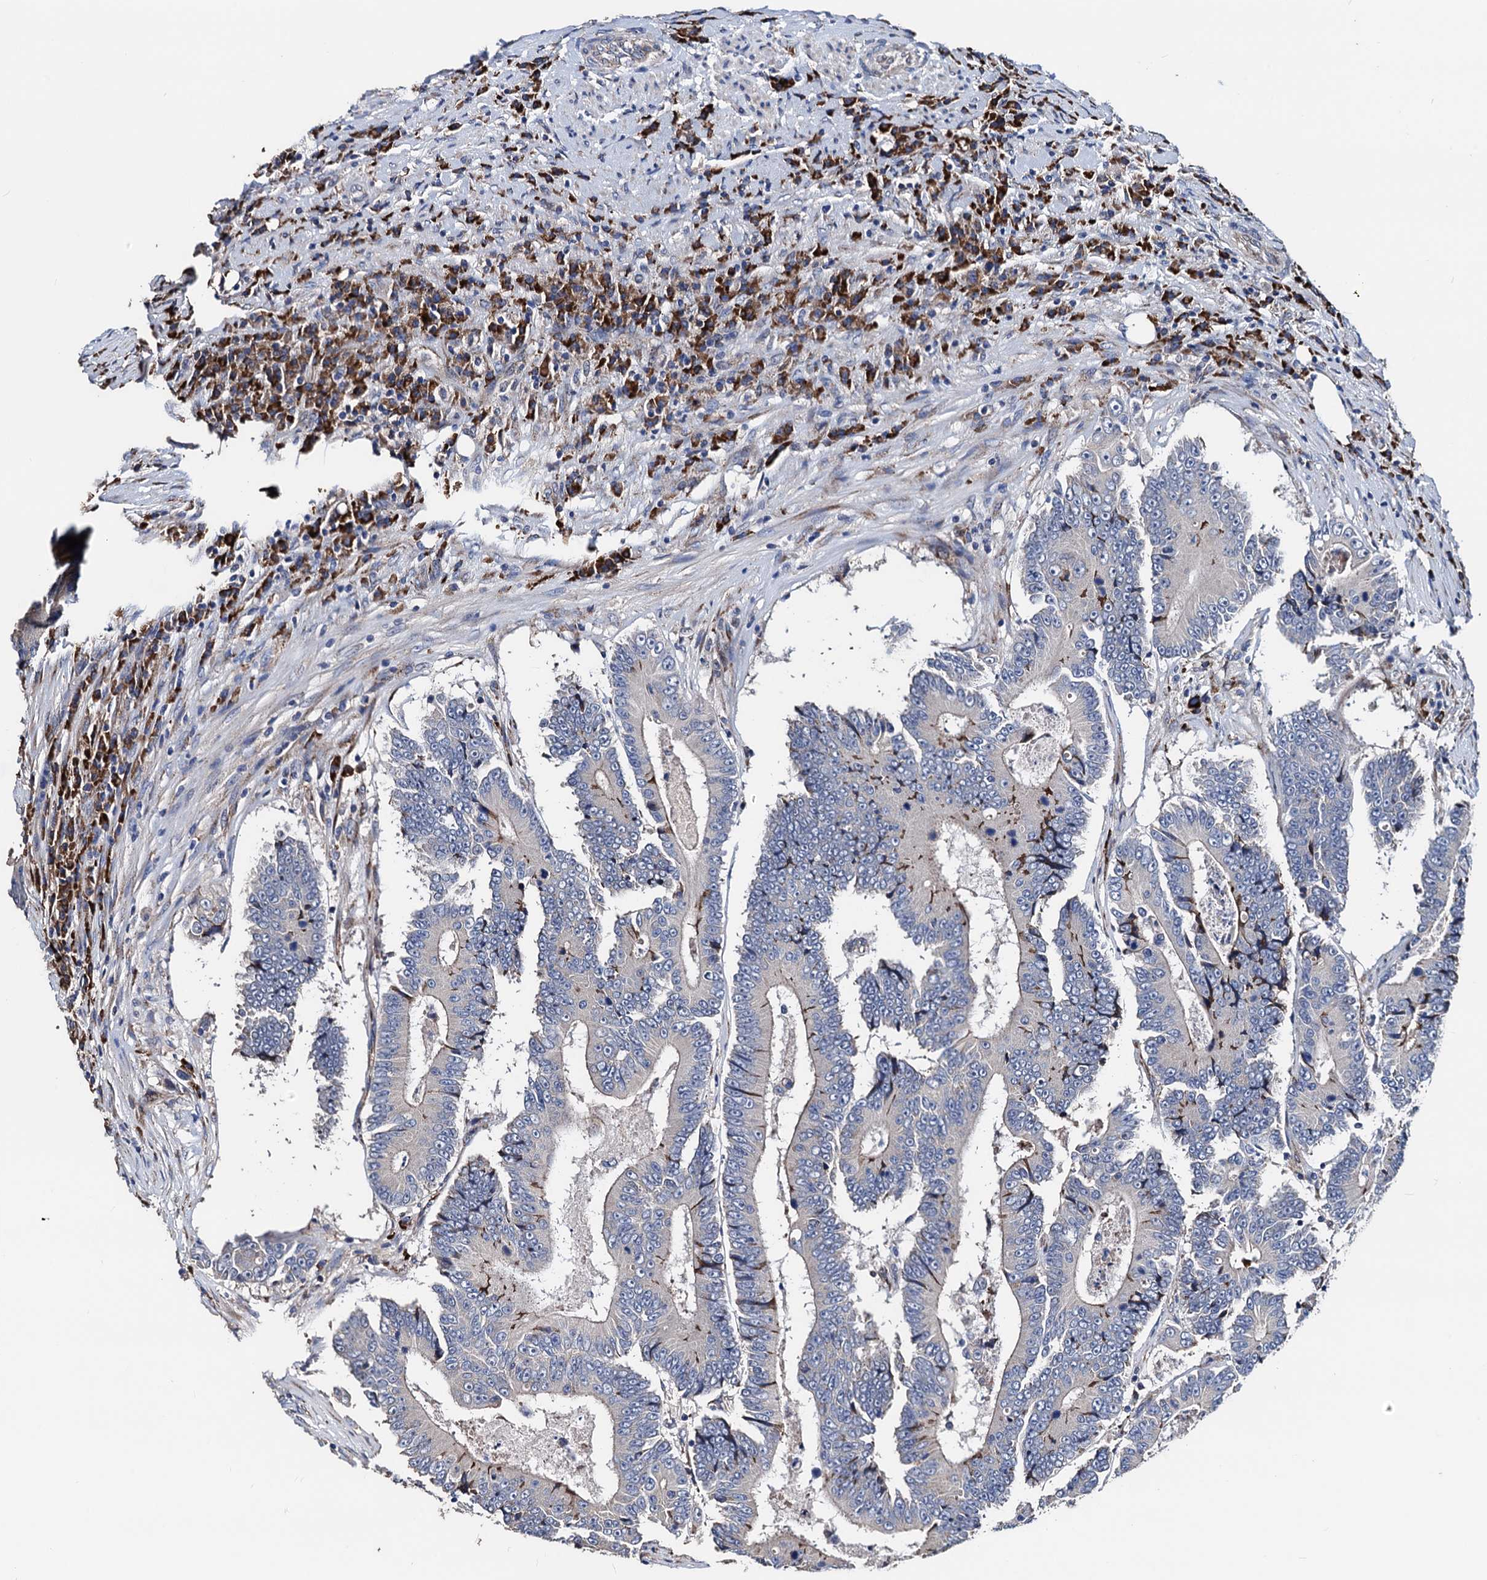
{"staining": {"intensity": "negative", "quantity": "none", "location": "none"}, "tissue": "colorectal cancer", "cell_type": "Tumor cells", "image_type": "cancer", "snomed": [{"axis": "morphology", "description": "Adenocarcinoma, NOS"}, {"axis": "topography", "description": "Colon"}], "caption": "Adenocarcinoma (colorectal) was stained to show a protein in brown. There is no significant staining in tumor cells. (DAB immunohistochemistry with hematoxylin counter stain).", "gene": "AKAP11", "patient": {"sex": "male", "age": 83}}